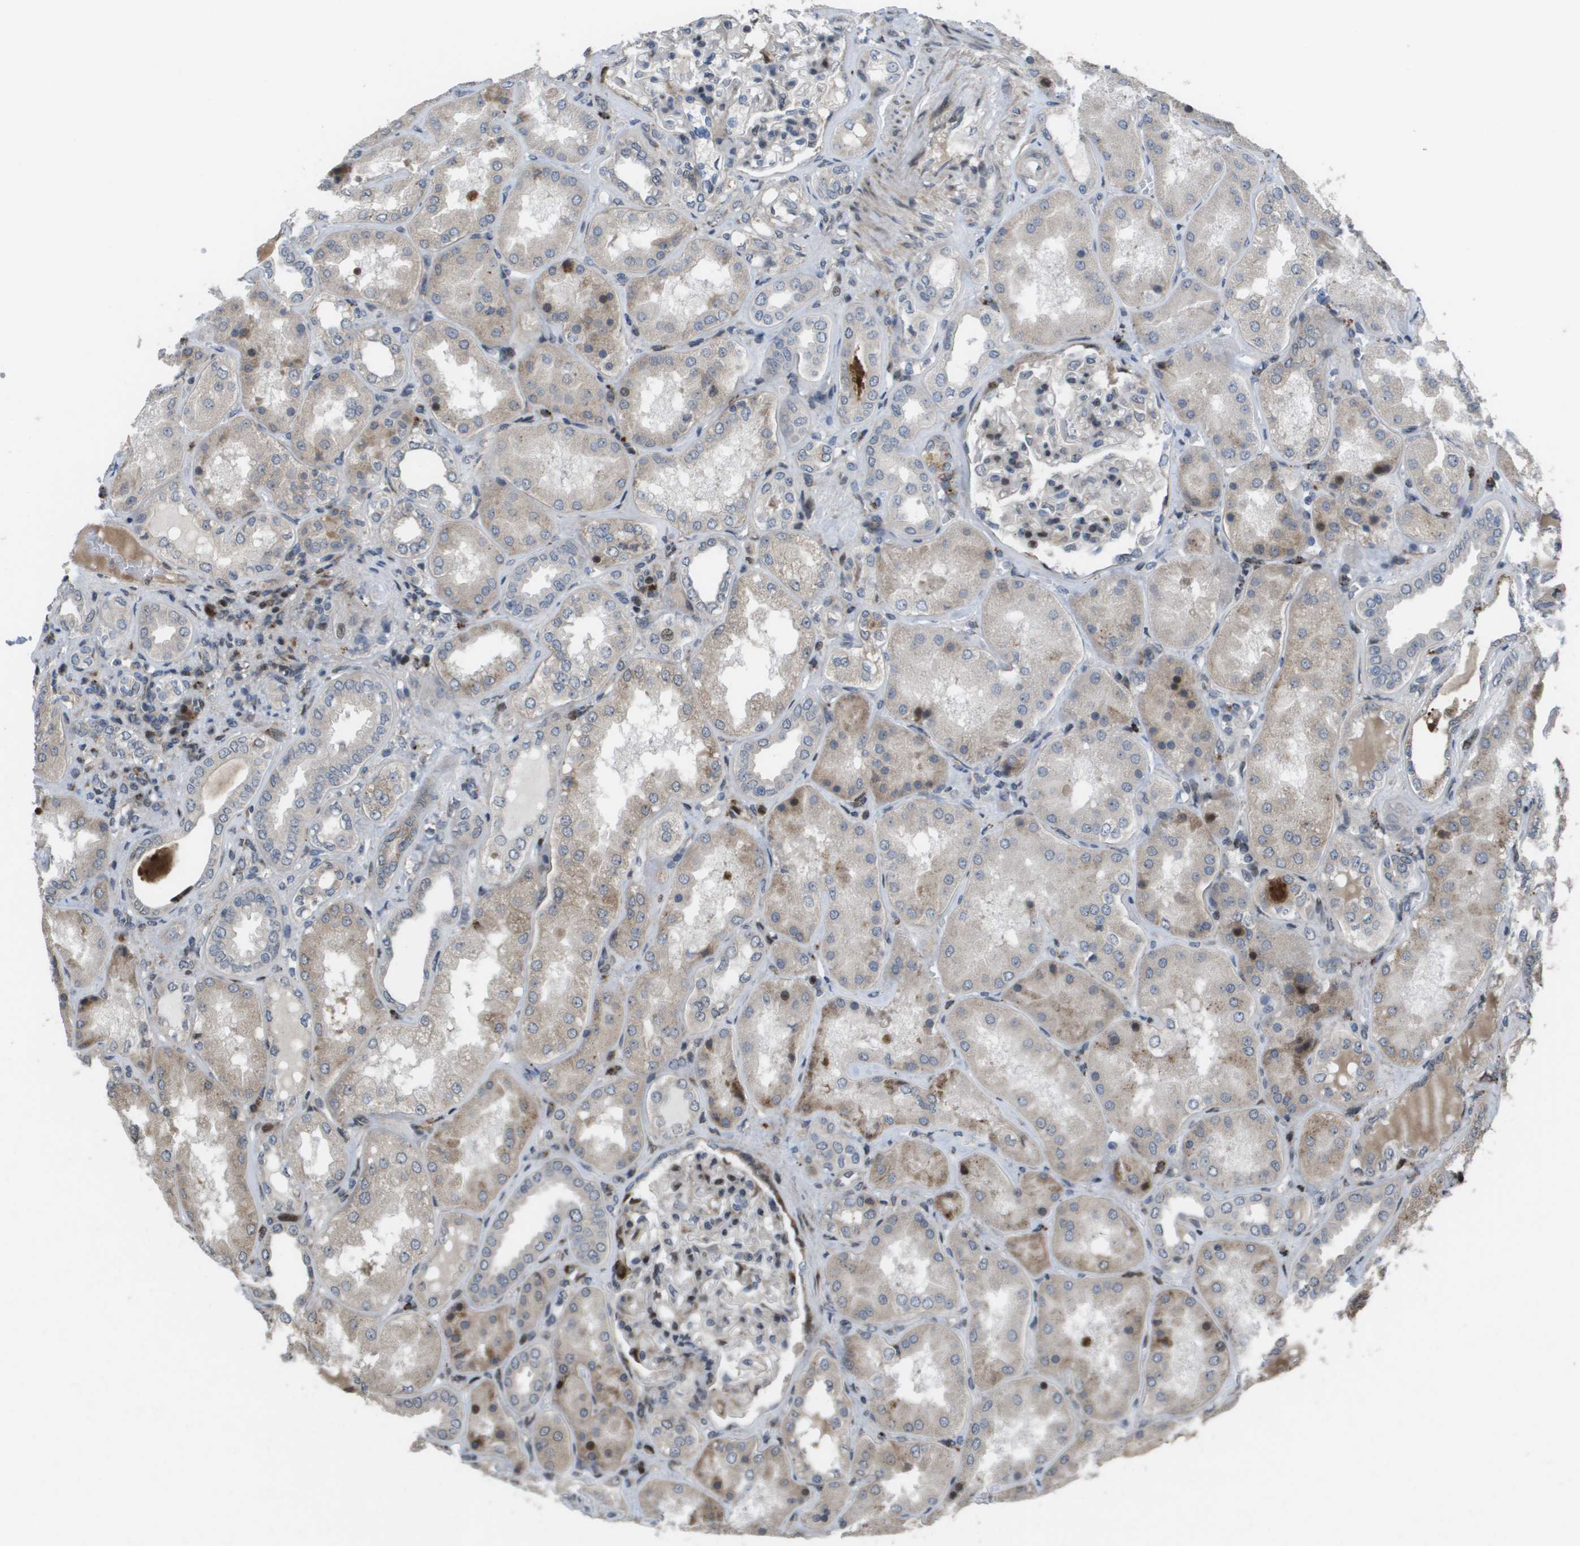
{"staining": {"intensity": "moderate", "quantity": "25%-75%", "location": "cytoplasmic/membranous,nuclear"}, "tissue": "kidney", "cell_type": "Cells in glomeruli", "image_type": "normal", "snomed": [{"axis": "morphology", "description": "Normal tissue, NOS"}, {"axis": "topography", "description": "Kidney"}], "caption": "Immunohistochemical staining of unremarkable human kidney displays medium levels of moderate cytoplasmic/membranous,nuclear expression in about 25%-75% of cells in glomeruli. The staining was performed using DAB, with brown indicating positive protein expression. Nuclei are stained blue with hematoxylin.", "gene": "AXIN2", "patient": {"sex": "female", "age": 56}}